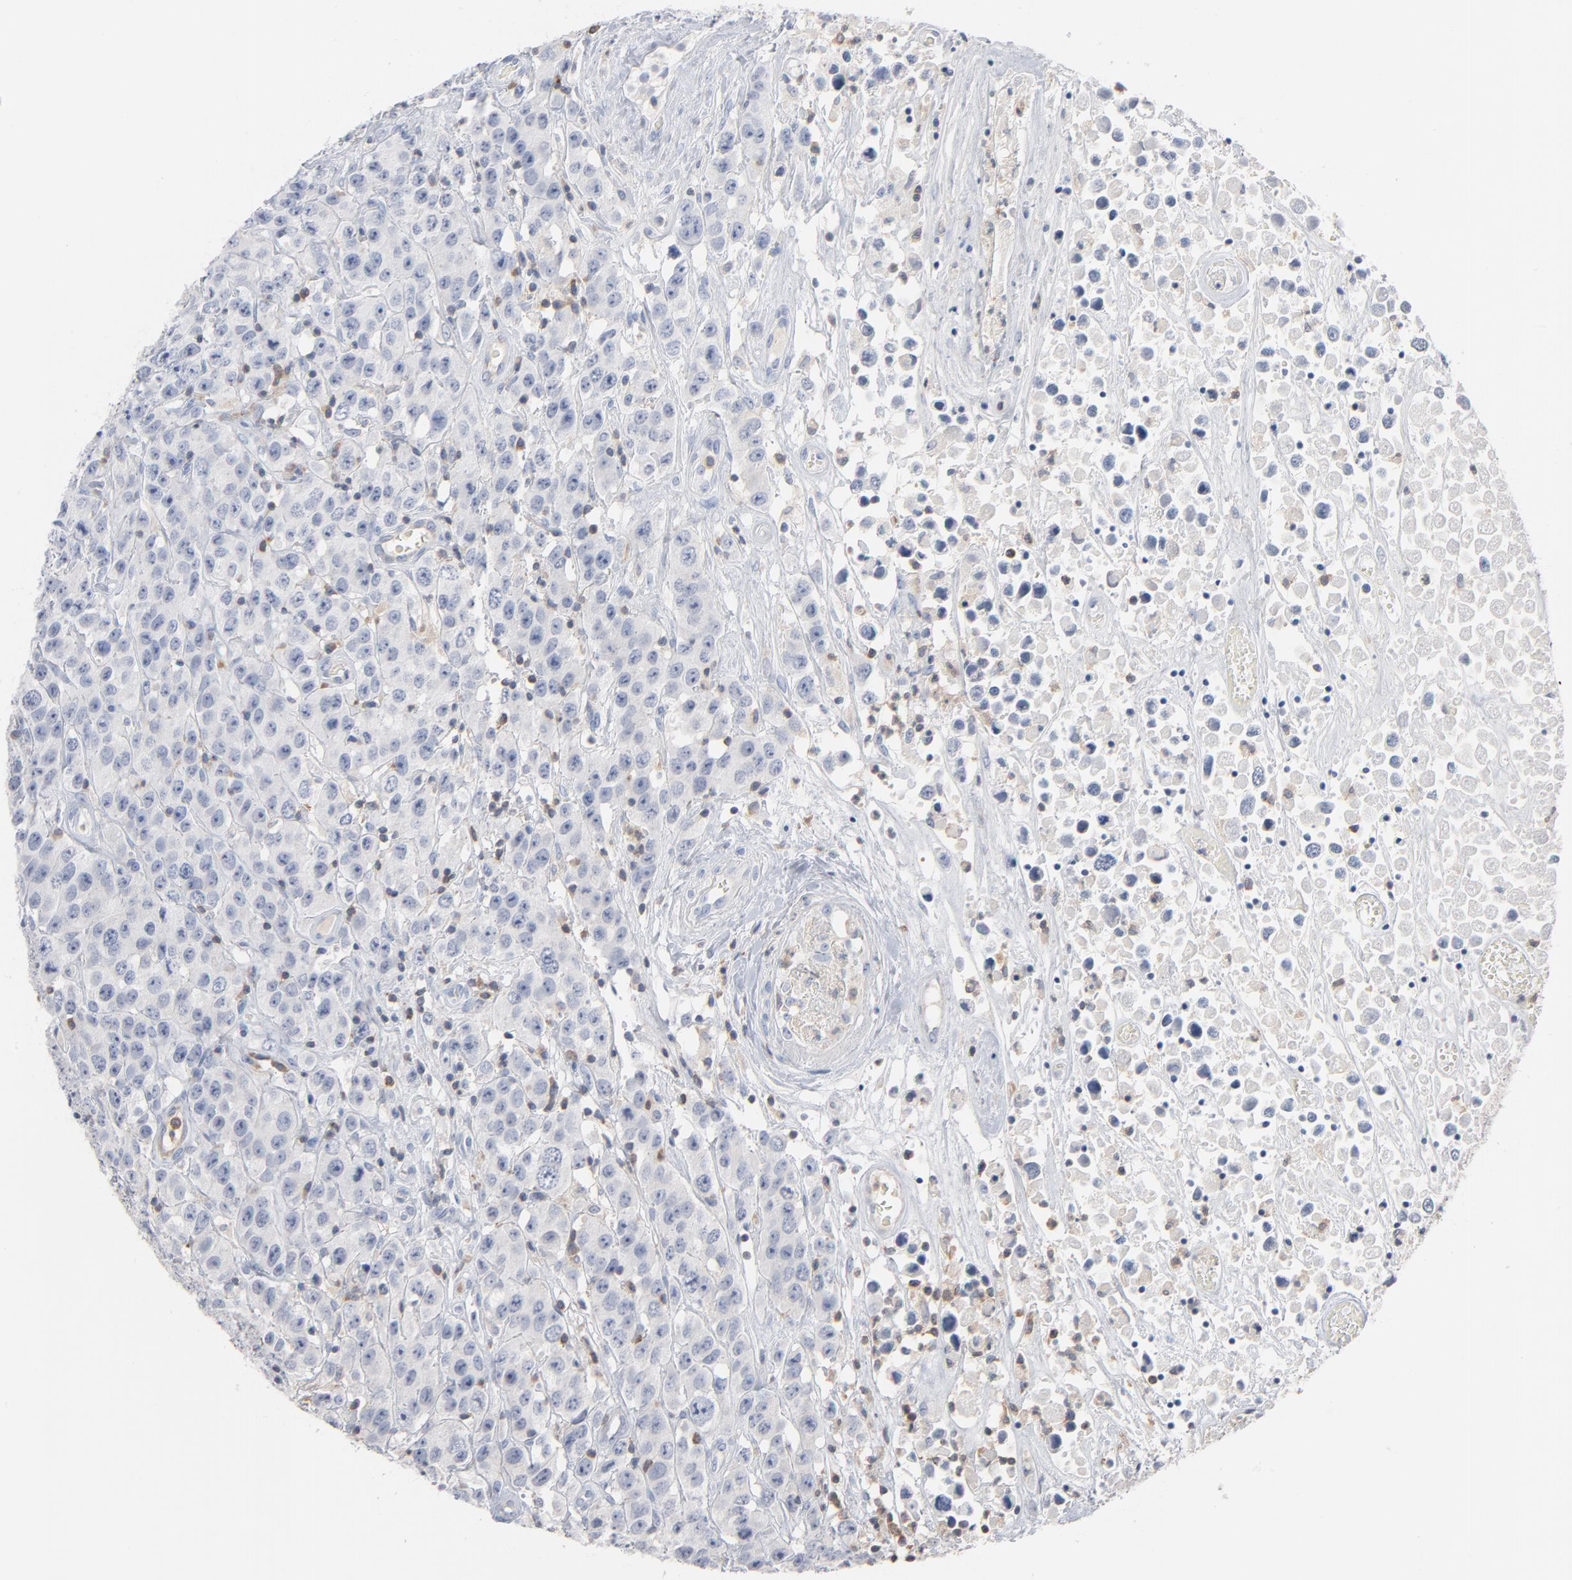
{"staining": {"intensity": "negative", "quantity": "none", "location": "none"}, "tissue": "testis cancer", "cell_type": "Tumor cells", "image_type": "cancer", "snomed": [{"axis": "morphology", "description": "Seminoma, NOS"}, {"axis": "topography", "description": "Testis"}], "caption": "The photomicrograph exhibits no staining of tumor cells in testis cancer.", "gene": "PTK2B", "patient": {"sex": "male", "age": 52}}